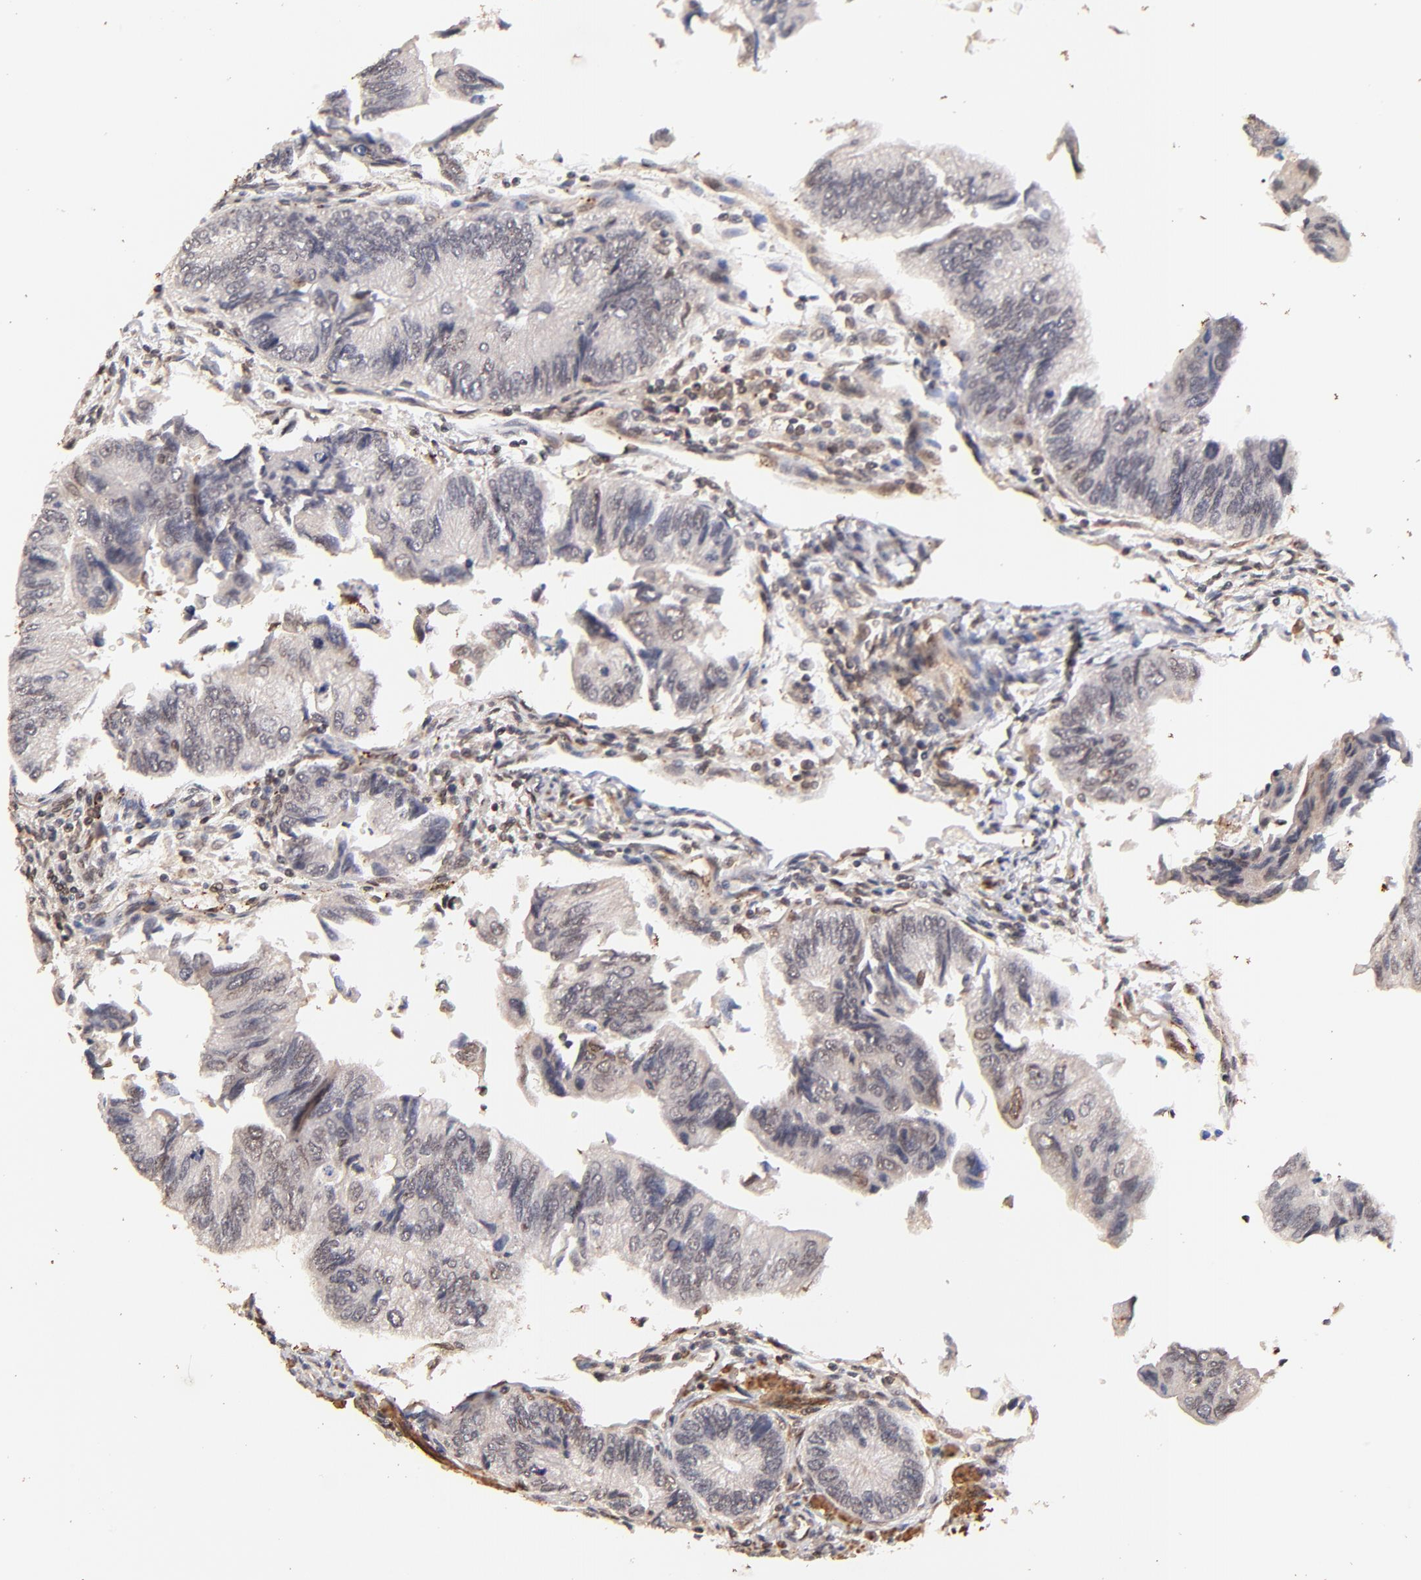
{"staining": {"intensity": "weak", "quantity": "<25%", "location": "nuclear"}, "tissue": "colorectal cancer", "cell_type": "Tumor cells", "image_type": "cancer", "snomed": [{"axis": "morphology", "description": "Adenocarcinoma, NOS"}, {"axis": "topography", "description": "Colon"}], "caption": "Immunohistochemistry (IHC) image of adenocarcinoma (colorectal) stained for a protein (brown), which displays no staining in tumor cells.", "gene": "ZFP92", "patient": {"sex": "female", "age": 11}}